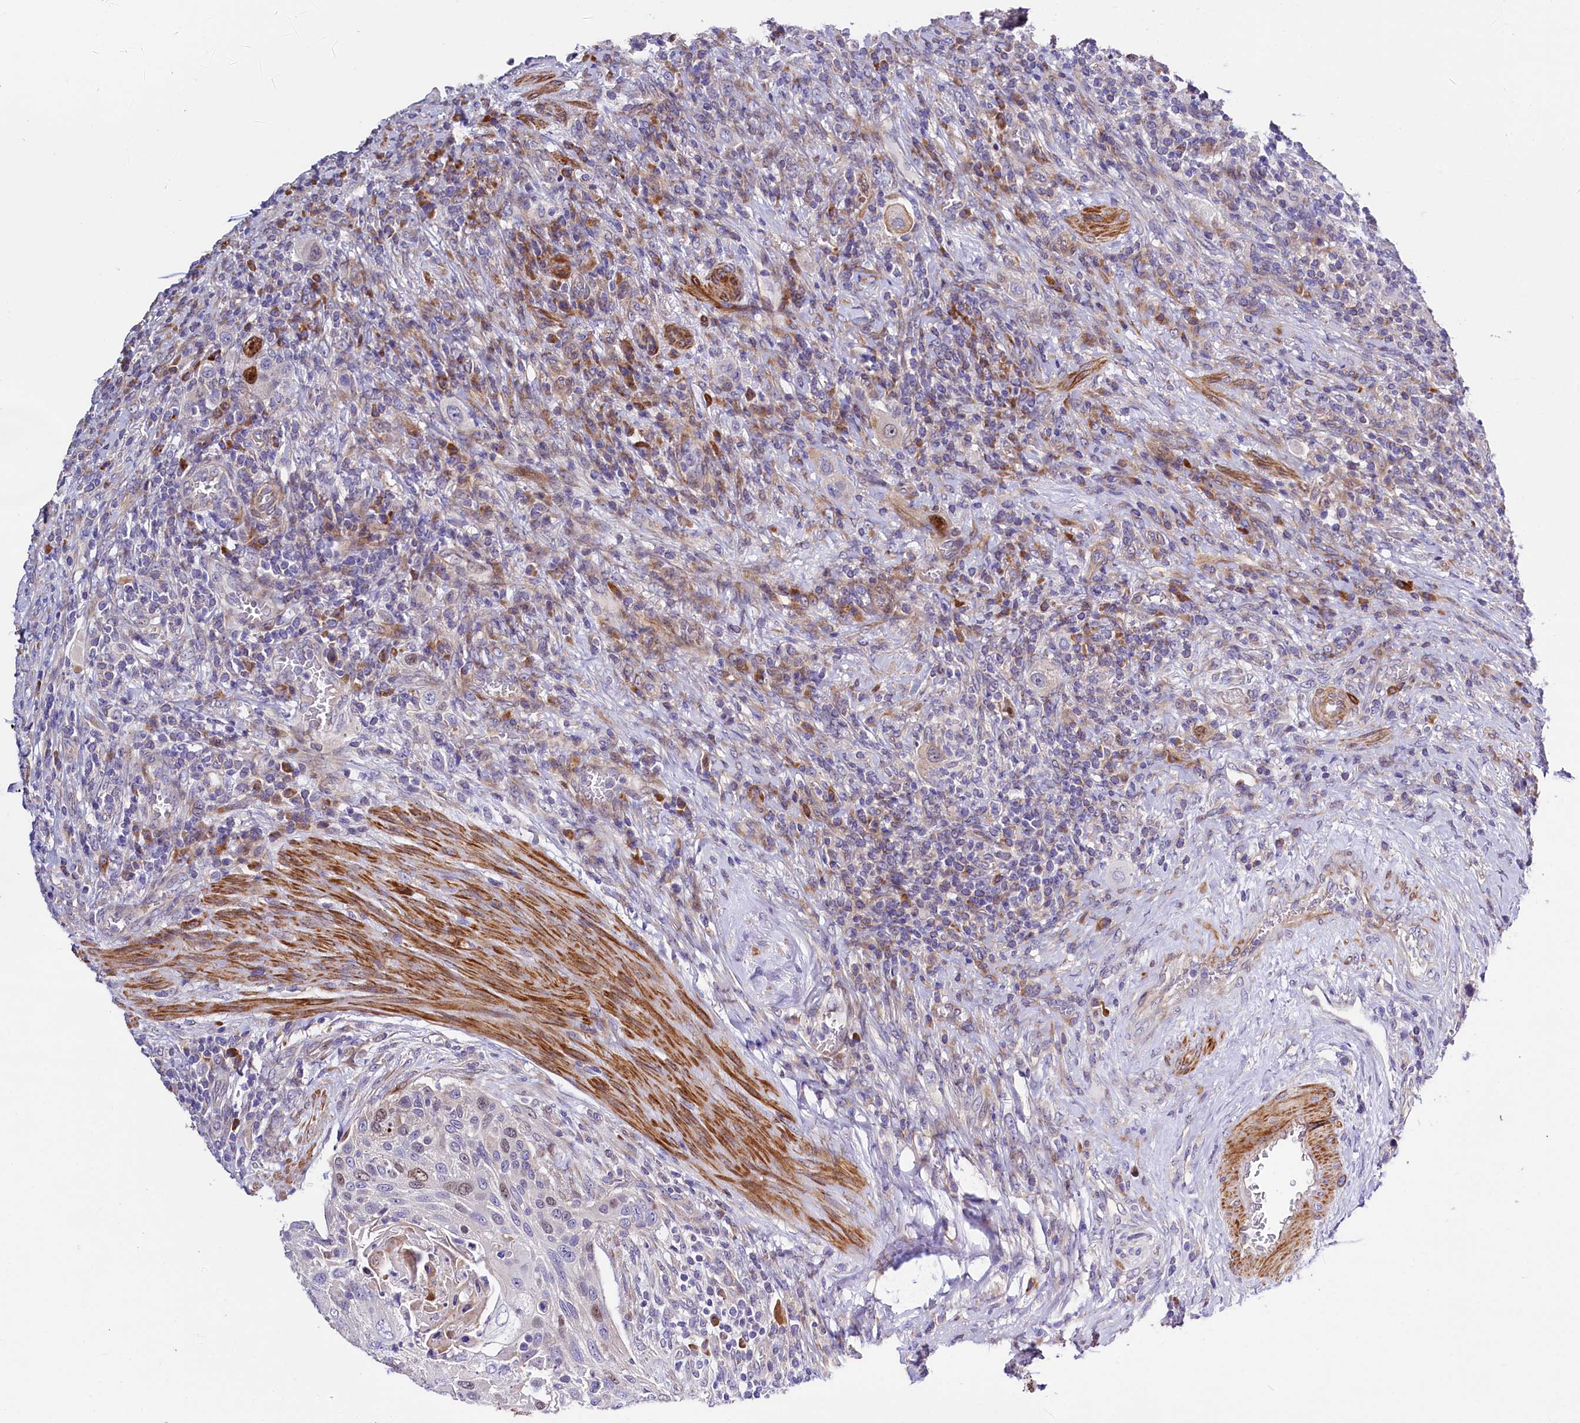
{"staining": {"intensity": "weak", "quantity": "<25%", "location": "nuclear"}, "tissue": "urothelial cancer", "cell_type": "Tumor cells", "image_type": "cancer", "snomed": [{"axis": "morphology", "description": "Urothelial carcinoma, High grade"}, {"axis": "topography", "description": "Urinary bladder"}], "caption": "Immunohistochemistry (IHC) histopathology image of urothelial cancer stained for a protein (brown), which demonstrates no staining in tumor cells. Nuclei are stained in blue.", "gene": "WNT8A", "patient": {"sex": "male", "age": 50}}